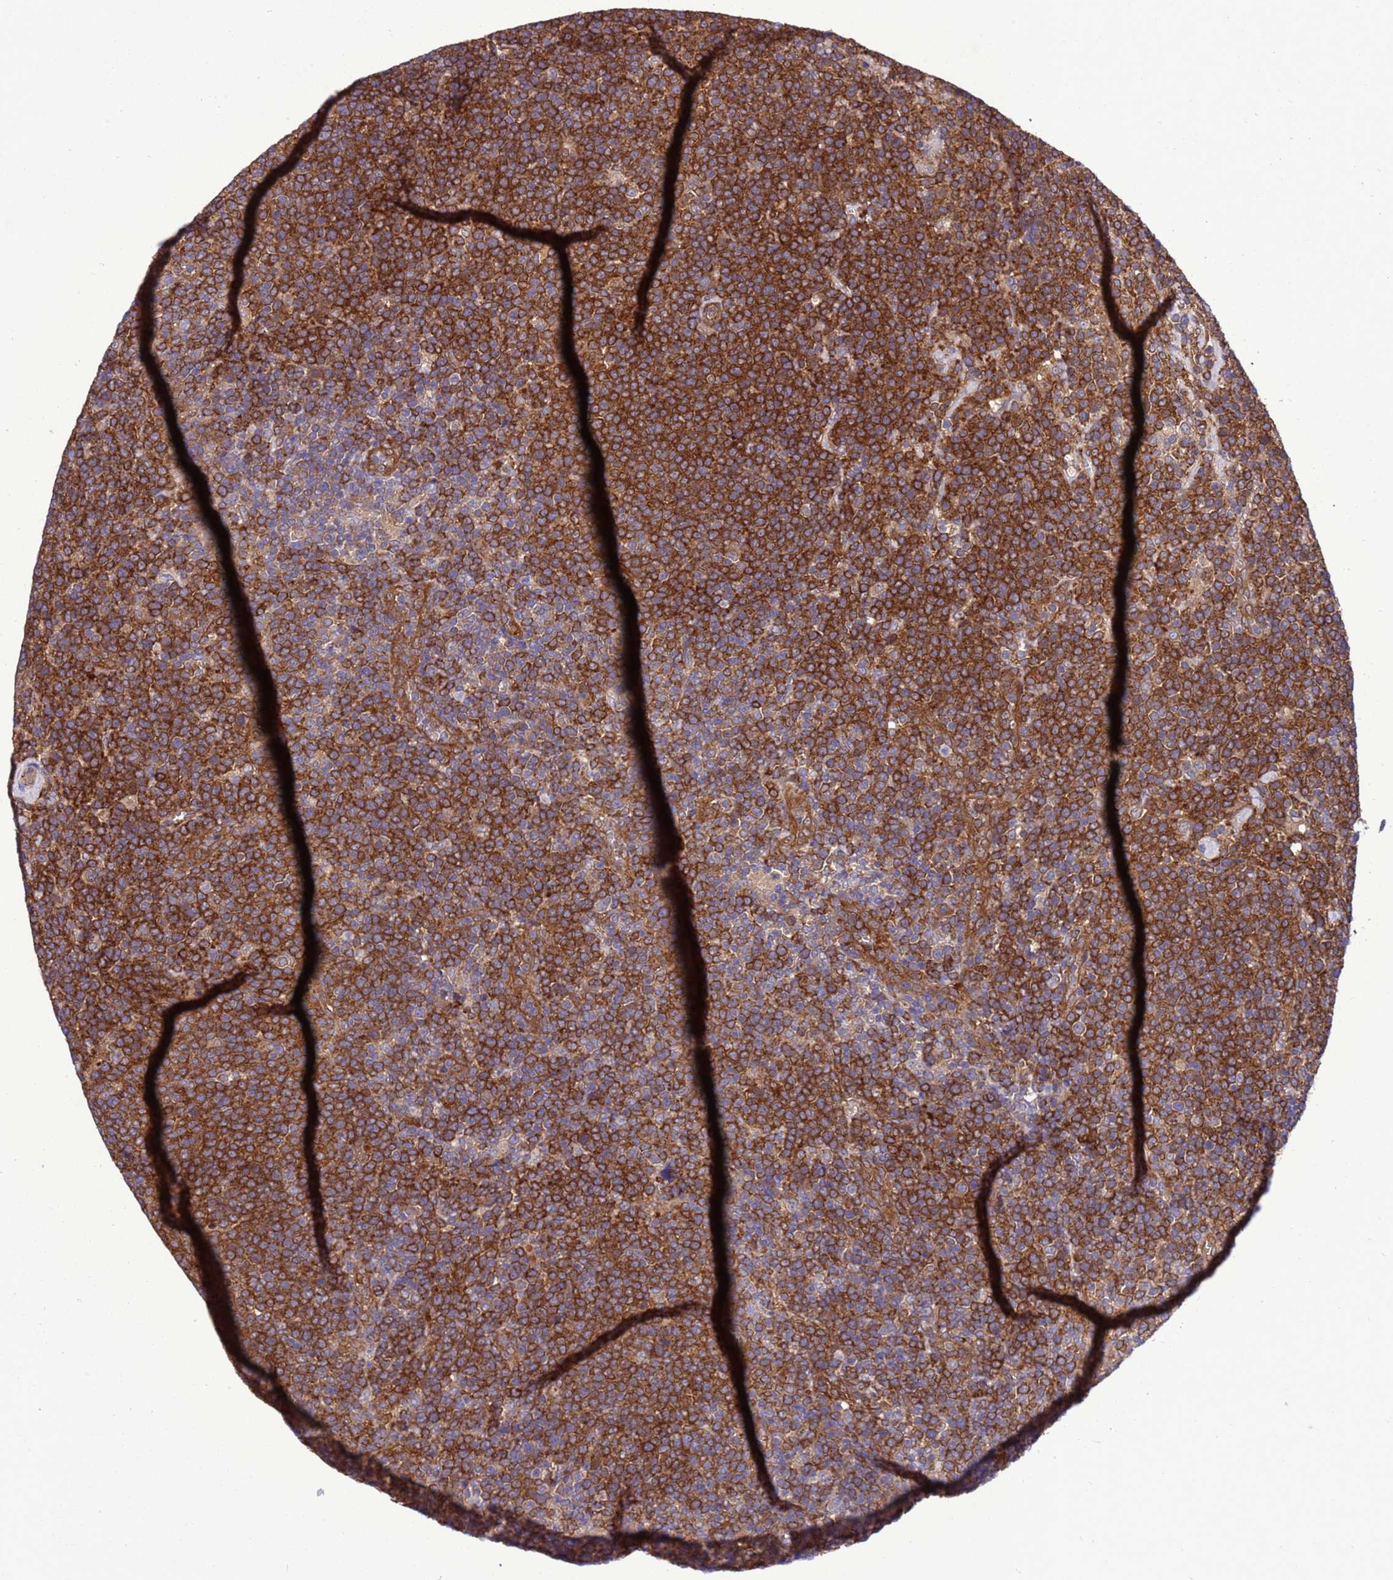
{"staining": {"intensity": "strong", "quantity": ">75%", "location": "cytoplasmic/membranous"}, "tissue": "lymphoma", "cell_type": "Tumor cells", "image_type": "cancer", "snomed": [{"axis": "morphology", "description": "Malignant lymphoma, non-Hodgkin's type, High grade"}, {"axis": "topography", "description": "Lymph node"}], "caption": "This is an image of immunohistochemistry staining of lymphoma, which shows strong positivity in the cytoplasmic/membranous of tumor cells.", "gene": "RABEP2", "patient": {"sex": "male", "age": 61}}